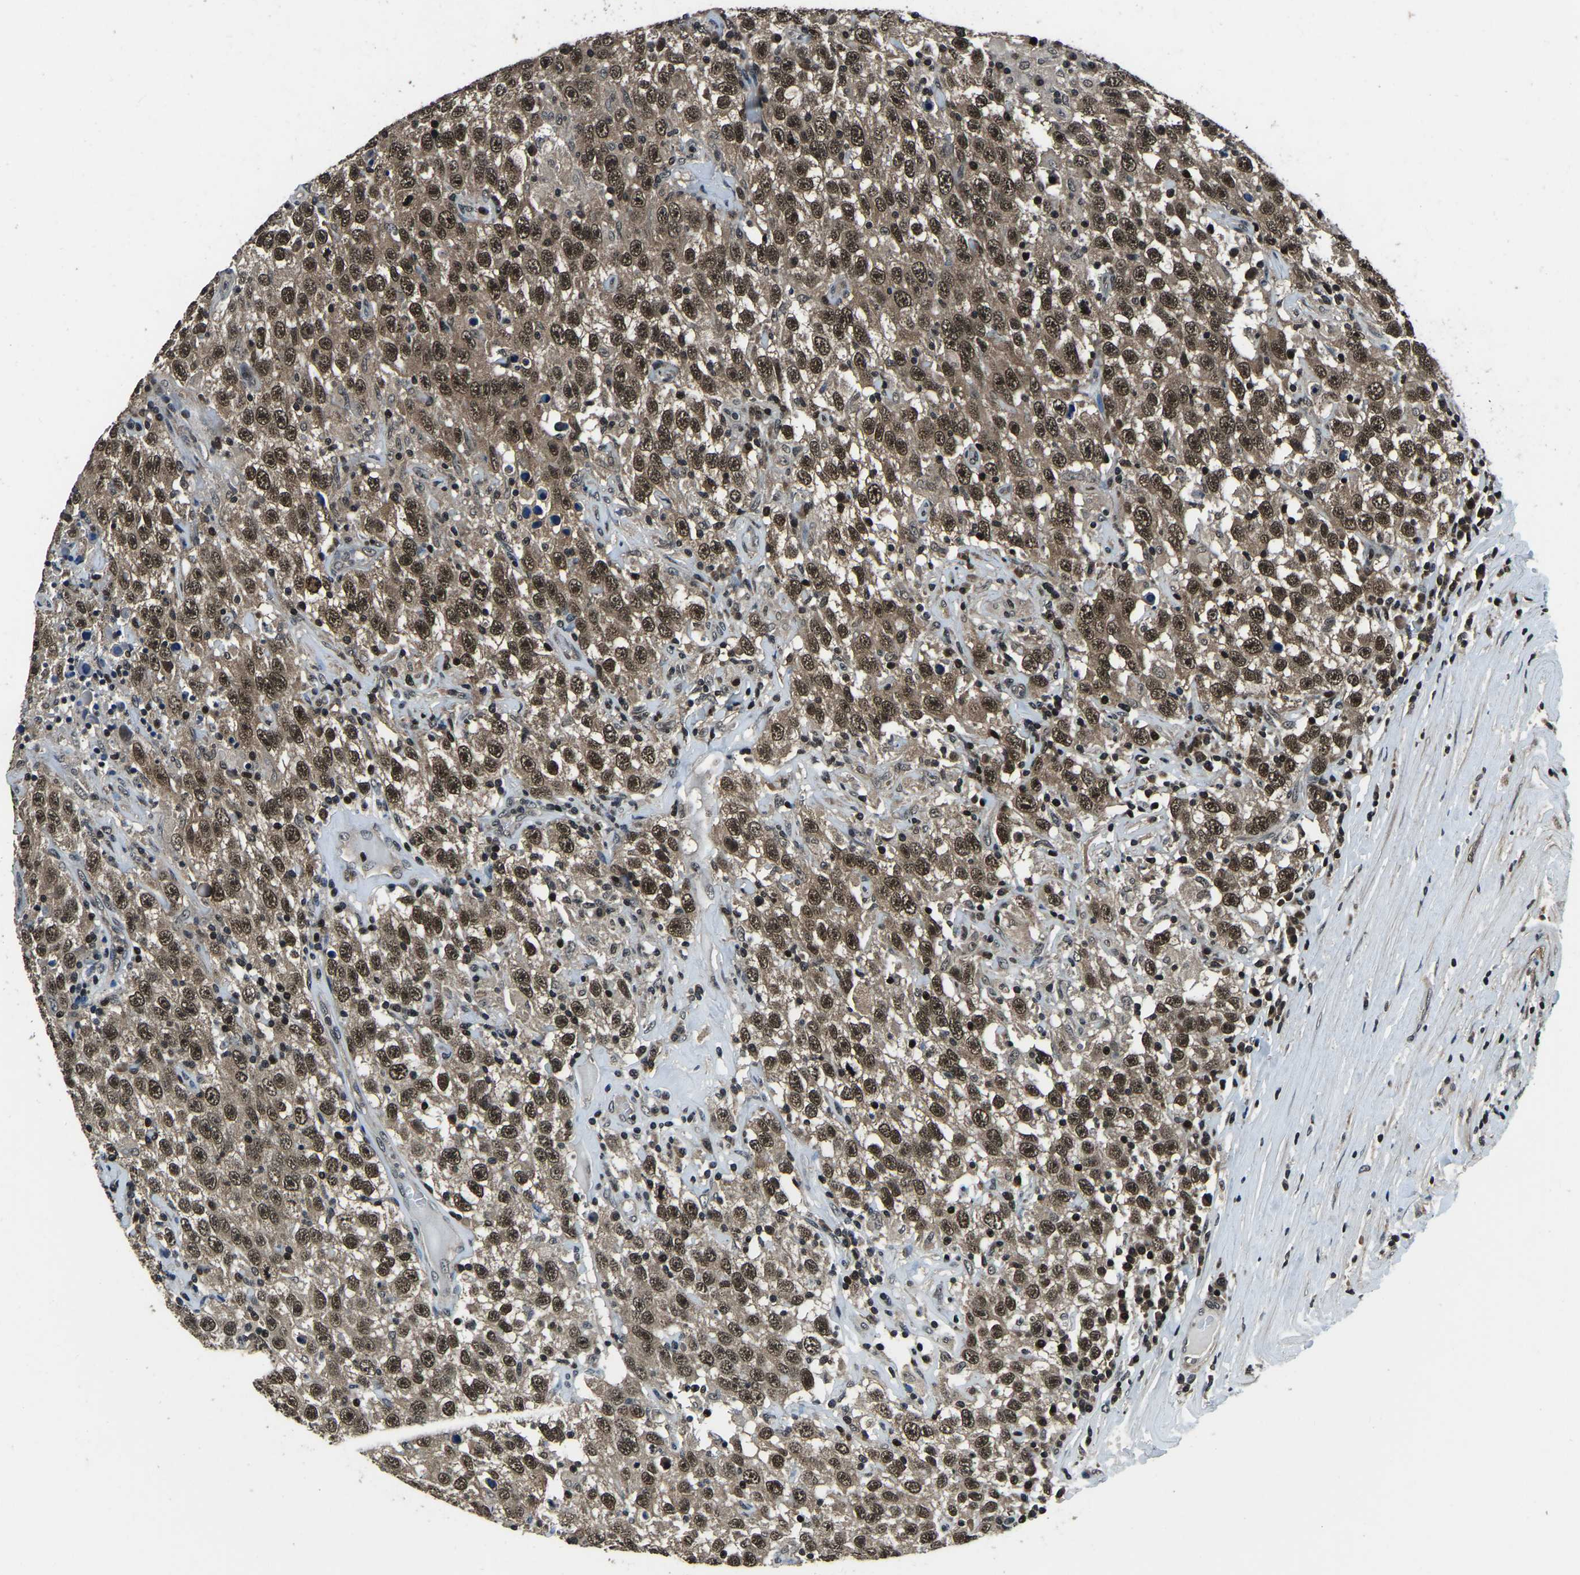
{"staining": {"intensity": "moderate", "quantity": ">75%", "location": "cytoplasmic/membranous,nuclear"}, "tissue": "testis cancer", "cell_type": "Tumor cells", "image_type": "cancer", "snomed": [{"axis": "morphology", "description": "Seminoma, NOS"}, {"axis": "topography", "description": "Testis"}], "caption": "DAB immunohistochemical staining of human testis seminoma reveals moderate cytoplasmic/membranous and nuclear protein expression in approximately >75% of tumor cells.", "gene": "ANKIB1", "patient": {"sex": "male", "age": 41}}